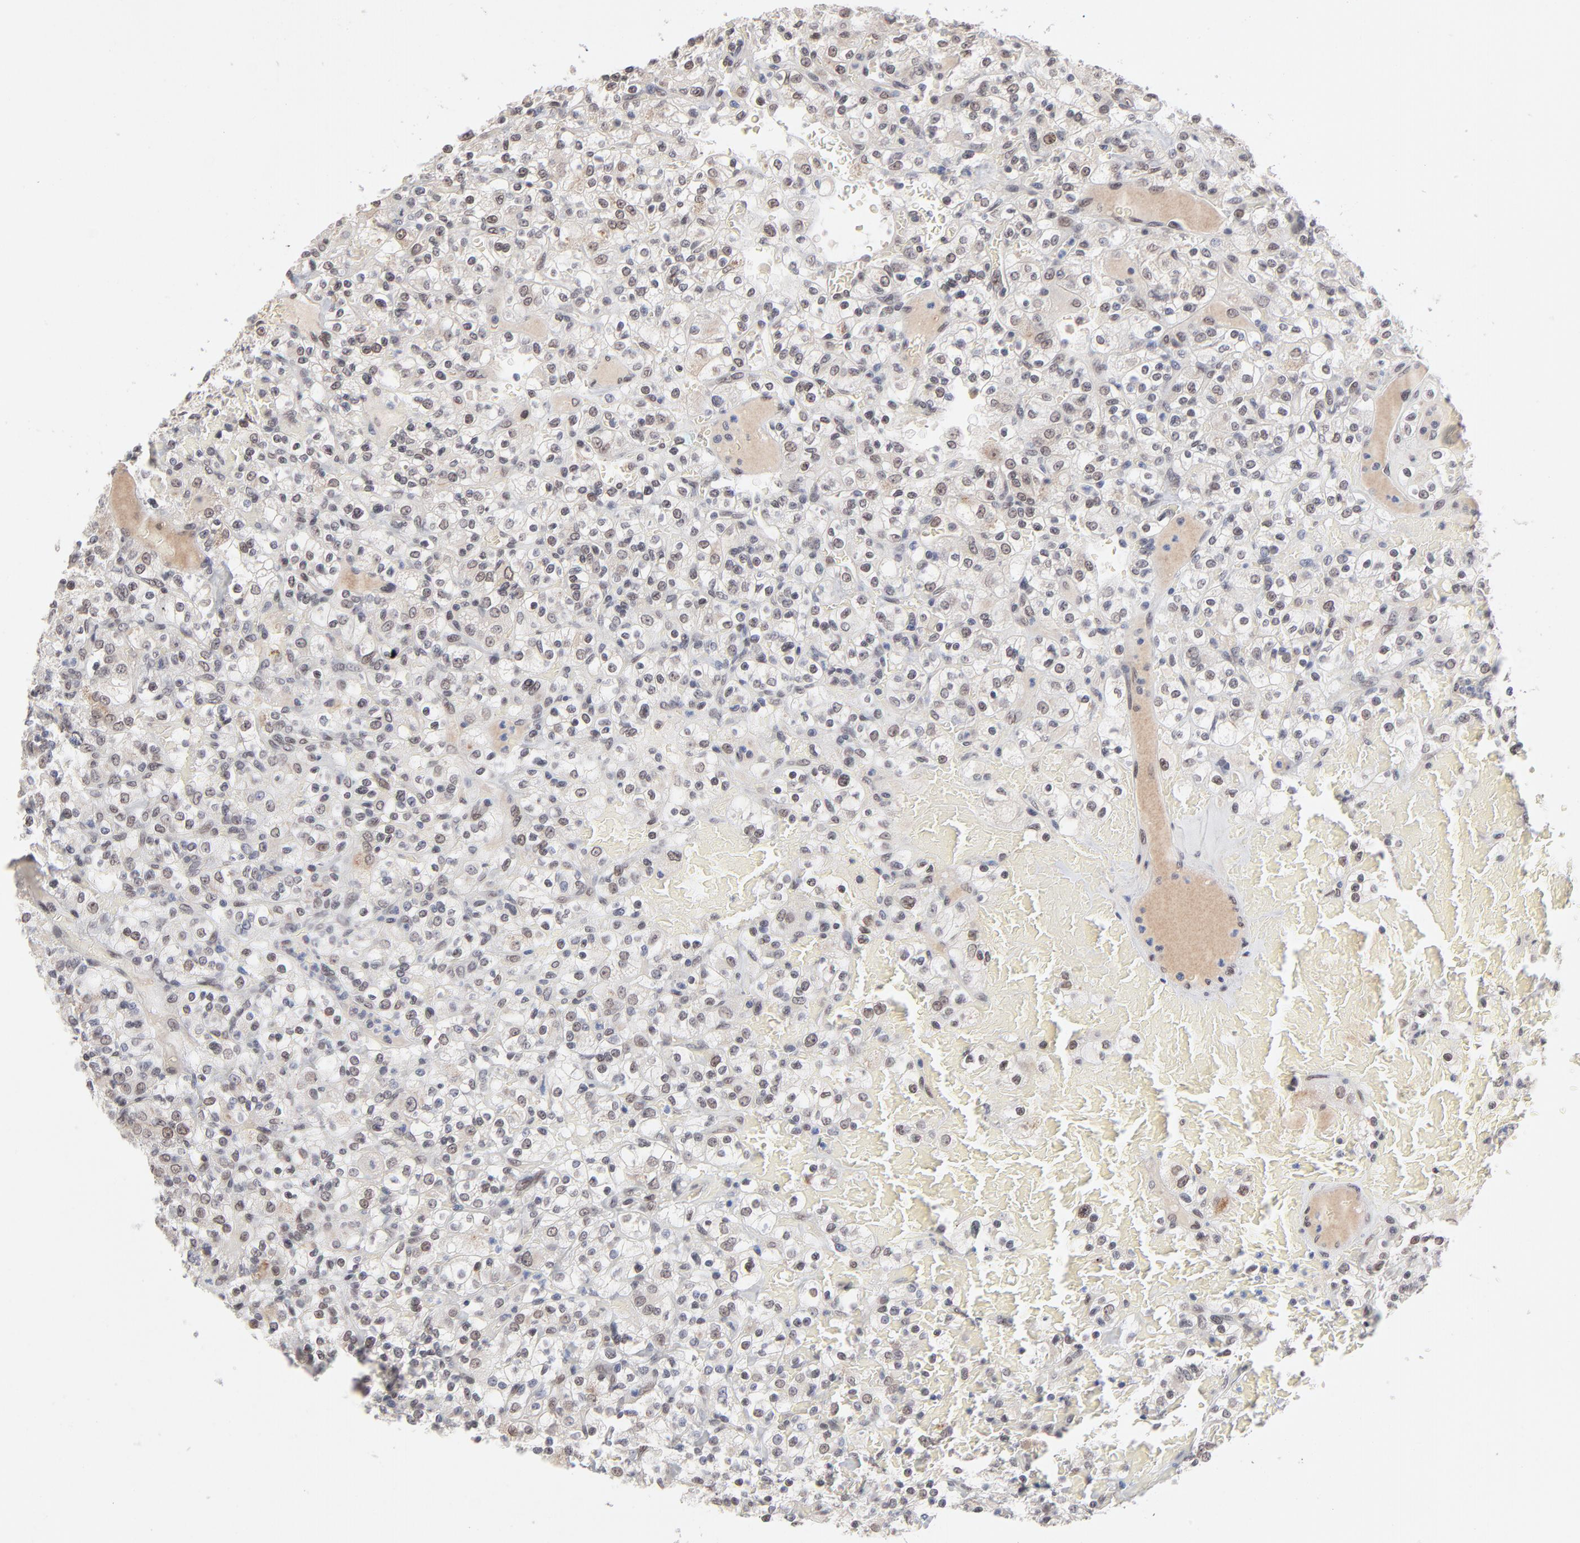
{"staining": {"intensity": "weak", "quantity": "25%-75%", "location": "nuclear"}, "tissue": "renal cancer", "cell_type": "Tumor cells", "image_type": "cancer", "snomed": [{"axis": "morphology", "description": "Normal tissue, NOS"}, {"axis": "morphology", "description": "Adenocarcinoma, NOS"}, {"axis": "topography", "description": "Kidney"}], "caption": "A low amount of weak nuclear staining is seen in approximately 25%-75% of tumor cells in renal adenocarcinoma tissue. The staining is performed using DAB brown chromogen to label protein expression. The nuclei are counter-stained blue using hematoxylin.", "gene": "MBIP", "patient": {"sex": "female", "age": 72}}